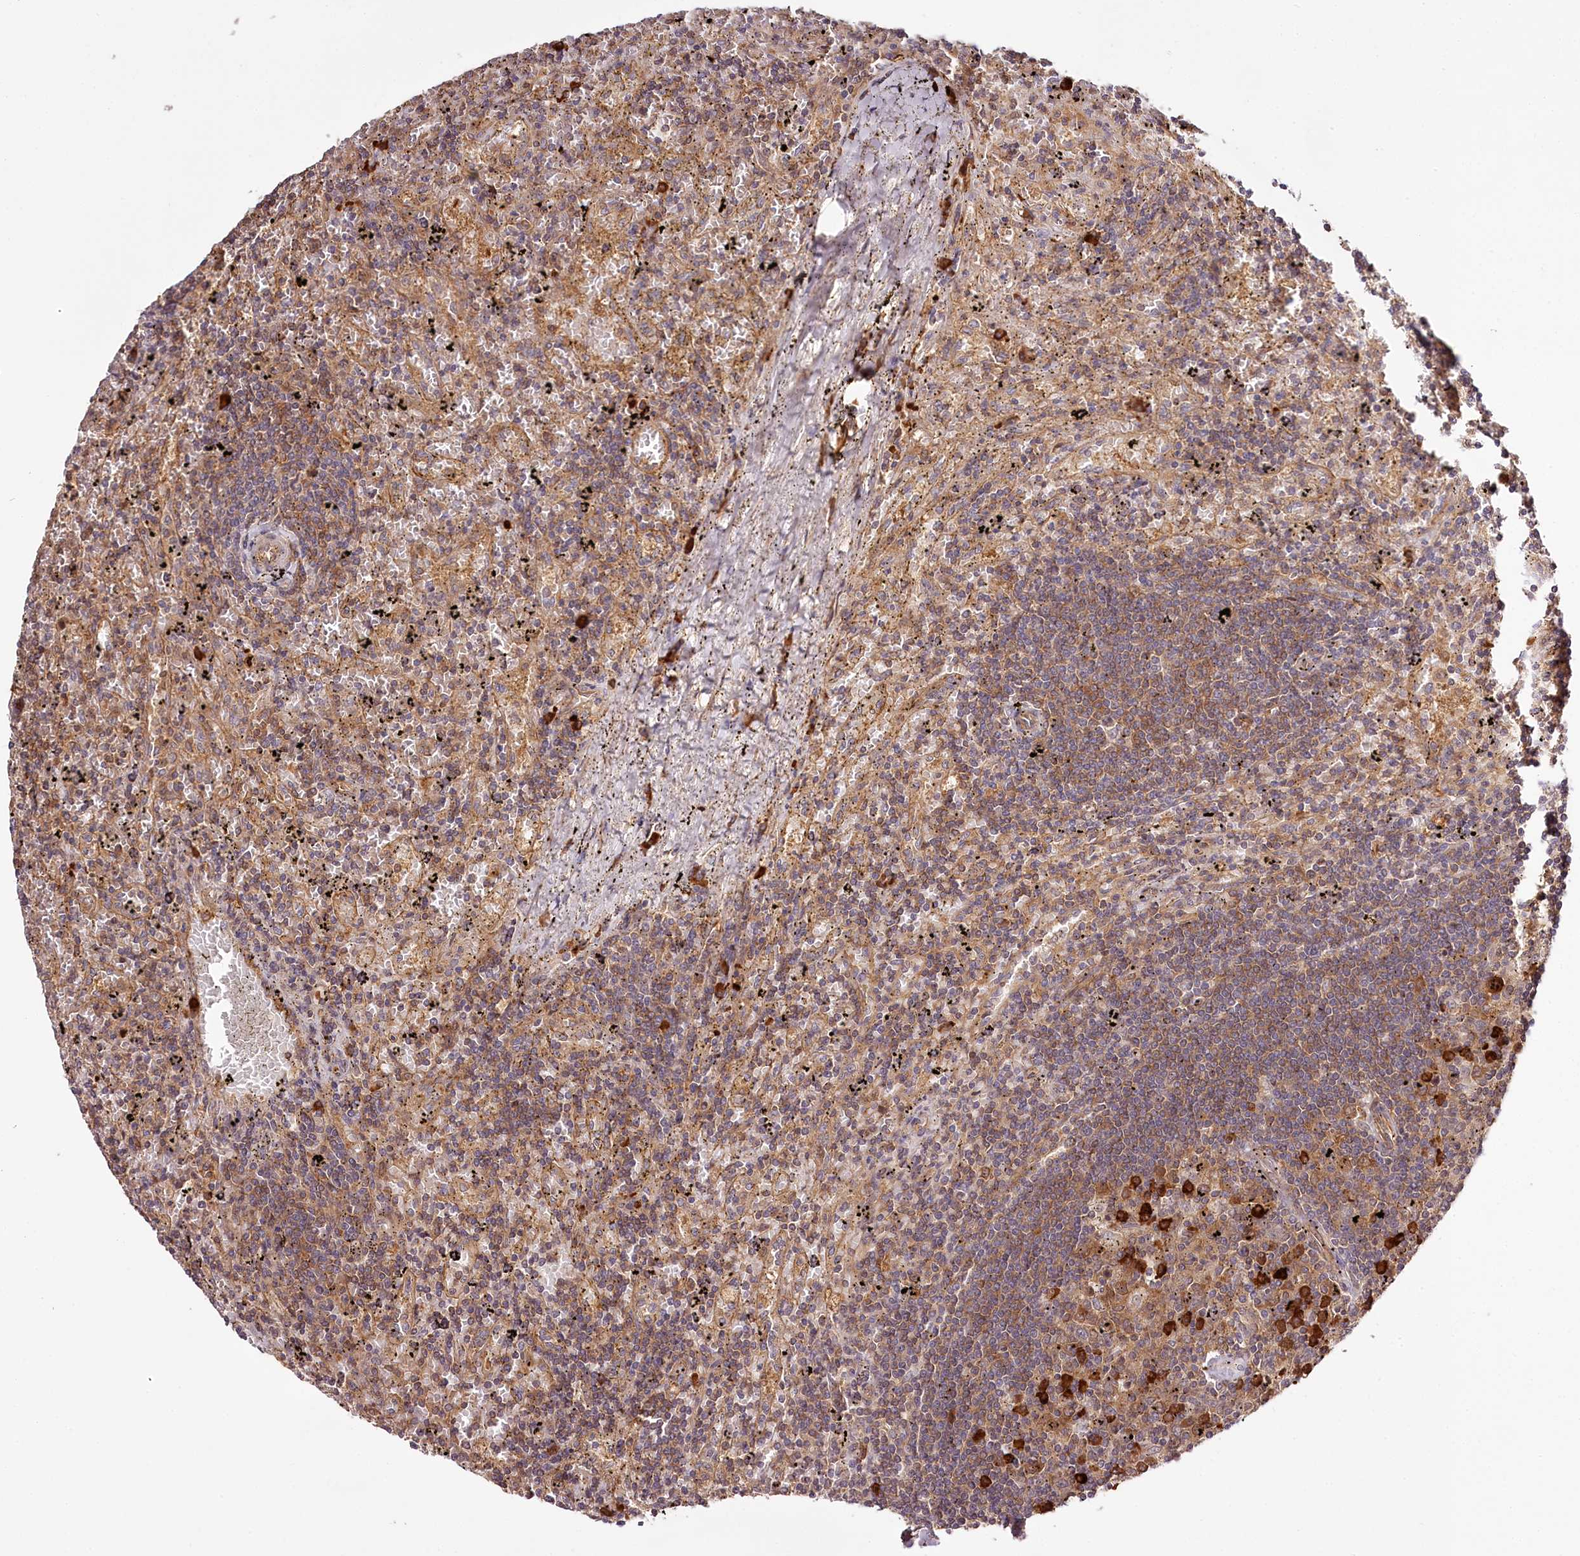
{"staining": {"intensity": "moderate", "quantity": ">75%", "location": "cytoplasmic/membranous"}, "tissue": "lymphoma", "cell_type": "Tumor cells", "image_type": "cancer", "snomed": [{"axis": "morphology", "description": "Malignant lymphoma, non-Hodgkin's type, Low grade"}, {"axis": "topography", "description": "Spleen"}], "caption": "An image showing moderate cytoplasmic/membranous positivity in about >75% of tumor cells in malignant lymphoma, non-Hodgkin's type (low-grade), as visualized by brown immunohistochemical staining.", "gene": "TARS1", "patient": {"sex": "male", "age": 76}}